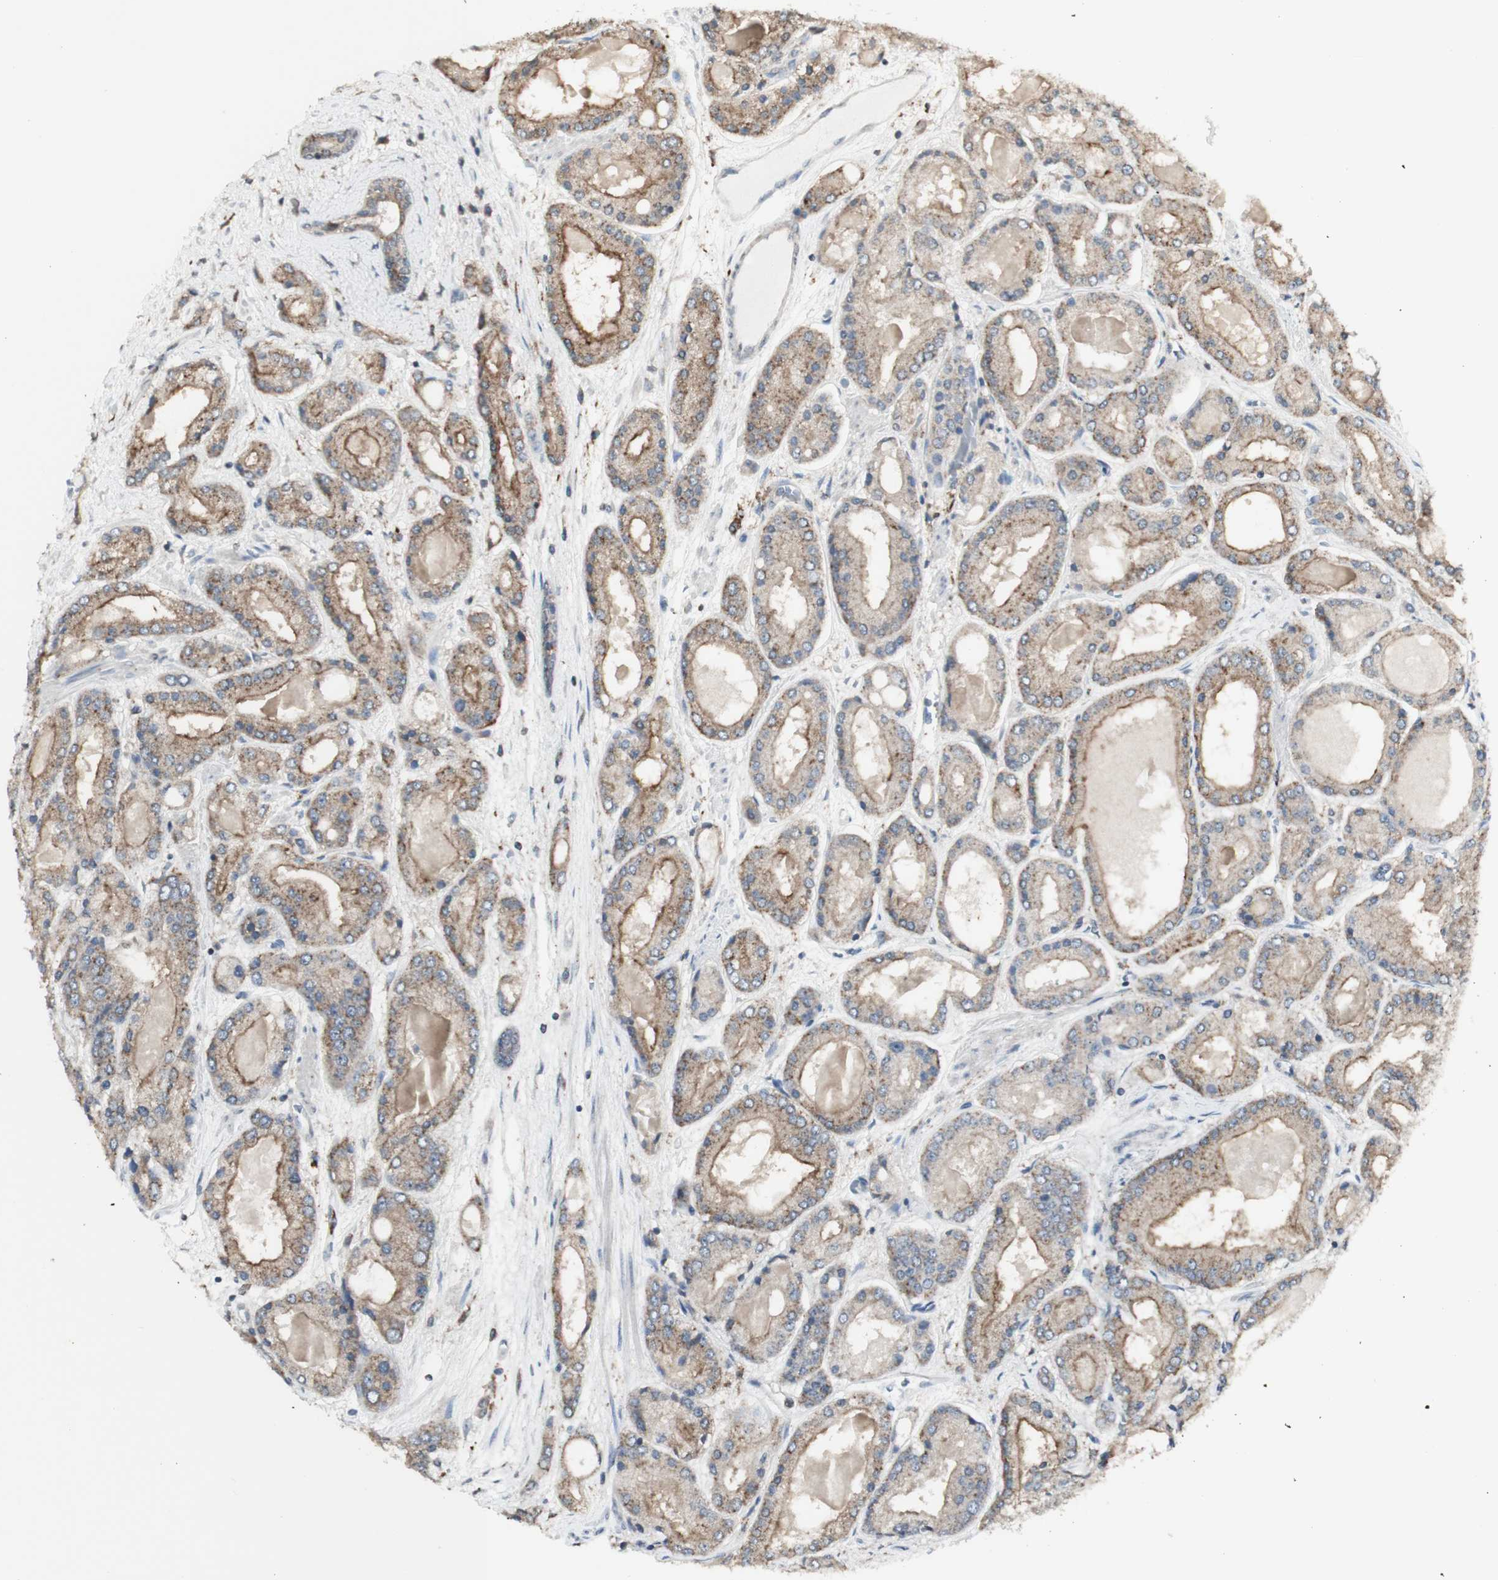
{"staining": {"intensity": "moderate", "quantity": ">75%", "location": "cytoplasmic/membranous"}, "tissue": "prostate cancer", "cell_type": "Tumor cells", "image_type": "cancer", "snomed": [{"axis": "morphology", "description": "Adenocarcinoma, High grade"}, {"axis": "topography", "description": "Prostate"}], "caption": "IHC staining of prostate cancer, which demonstrates medium levels of moderate cytoplasmic/membranous positivity in about >75% of tumor cells indicating moderate cytoplasmic/membranous protein expression. The staining was performed using DAB (brown) for protein detection and nuclei were counterstained in hematoxylin (blue).", "gene": "ATP6V1E1", "patient": {"sex": "male", "age": 59}}